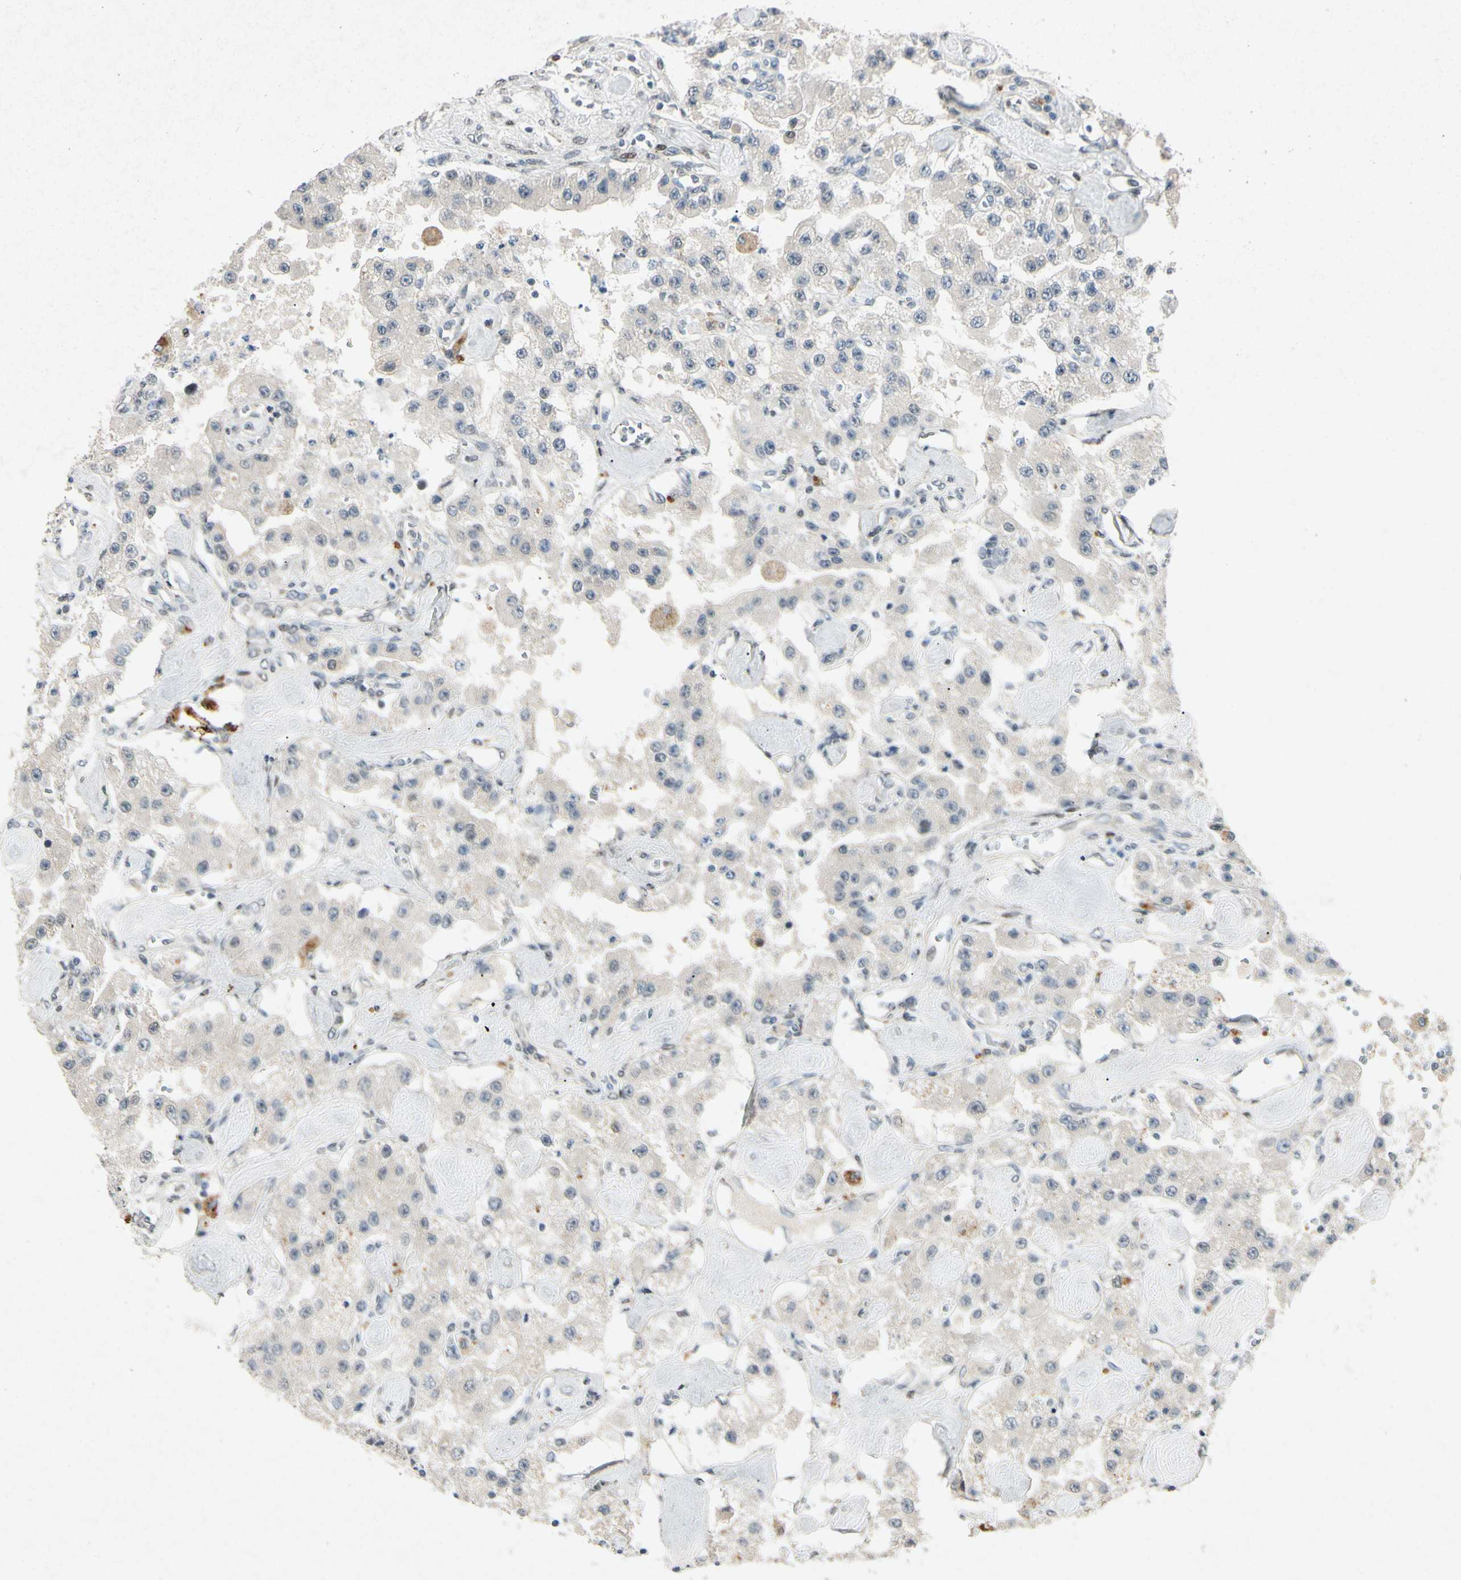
{"staining": {"intensity": "weak", "quantity": "<25%", "location": "cytoplasmic/membranous"}, "tissue": "carcinoid", "cell_type": "Tumor cells", "image_type": "cancer", "snomed": [{"axis": "morphology", "description": "Carcinoid, malignant, NOS"}, {"axis": "topography", "description": "Pancreas"}], "caption": "A micrograph of carcinoid (malignant) stained for a protein demonstrates no brown staining in tumor cells.", "gene": "HSPA1B", "patient": {"sex": "male", "age": 41}}